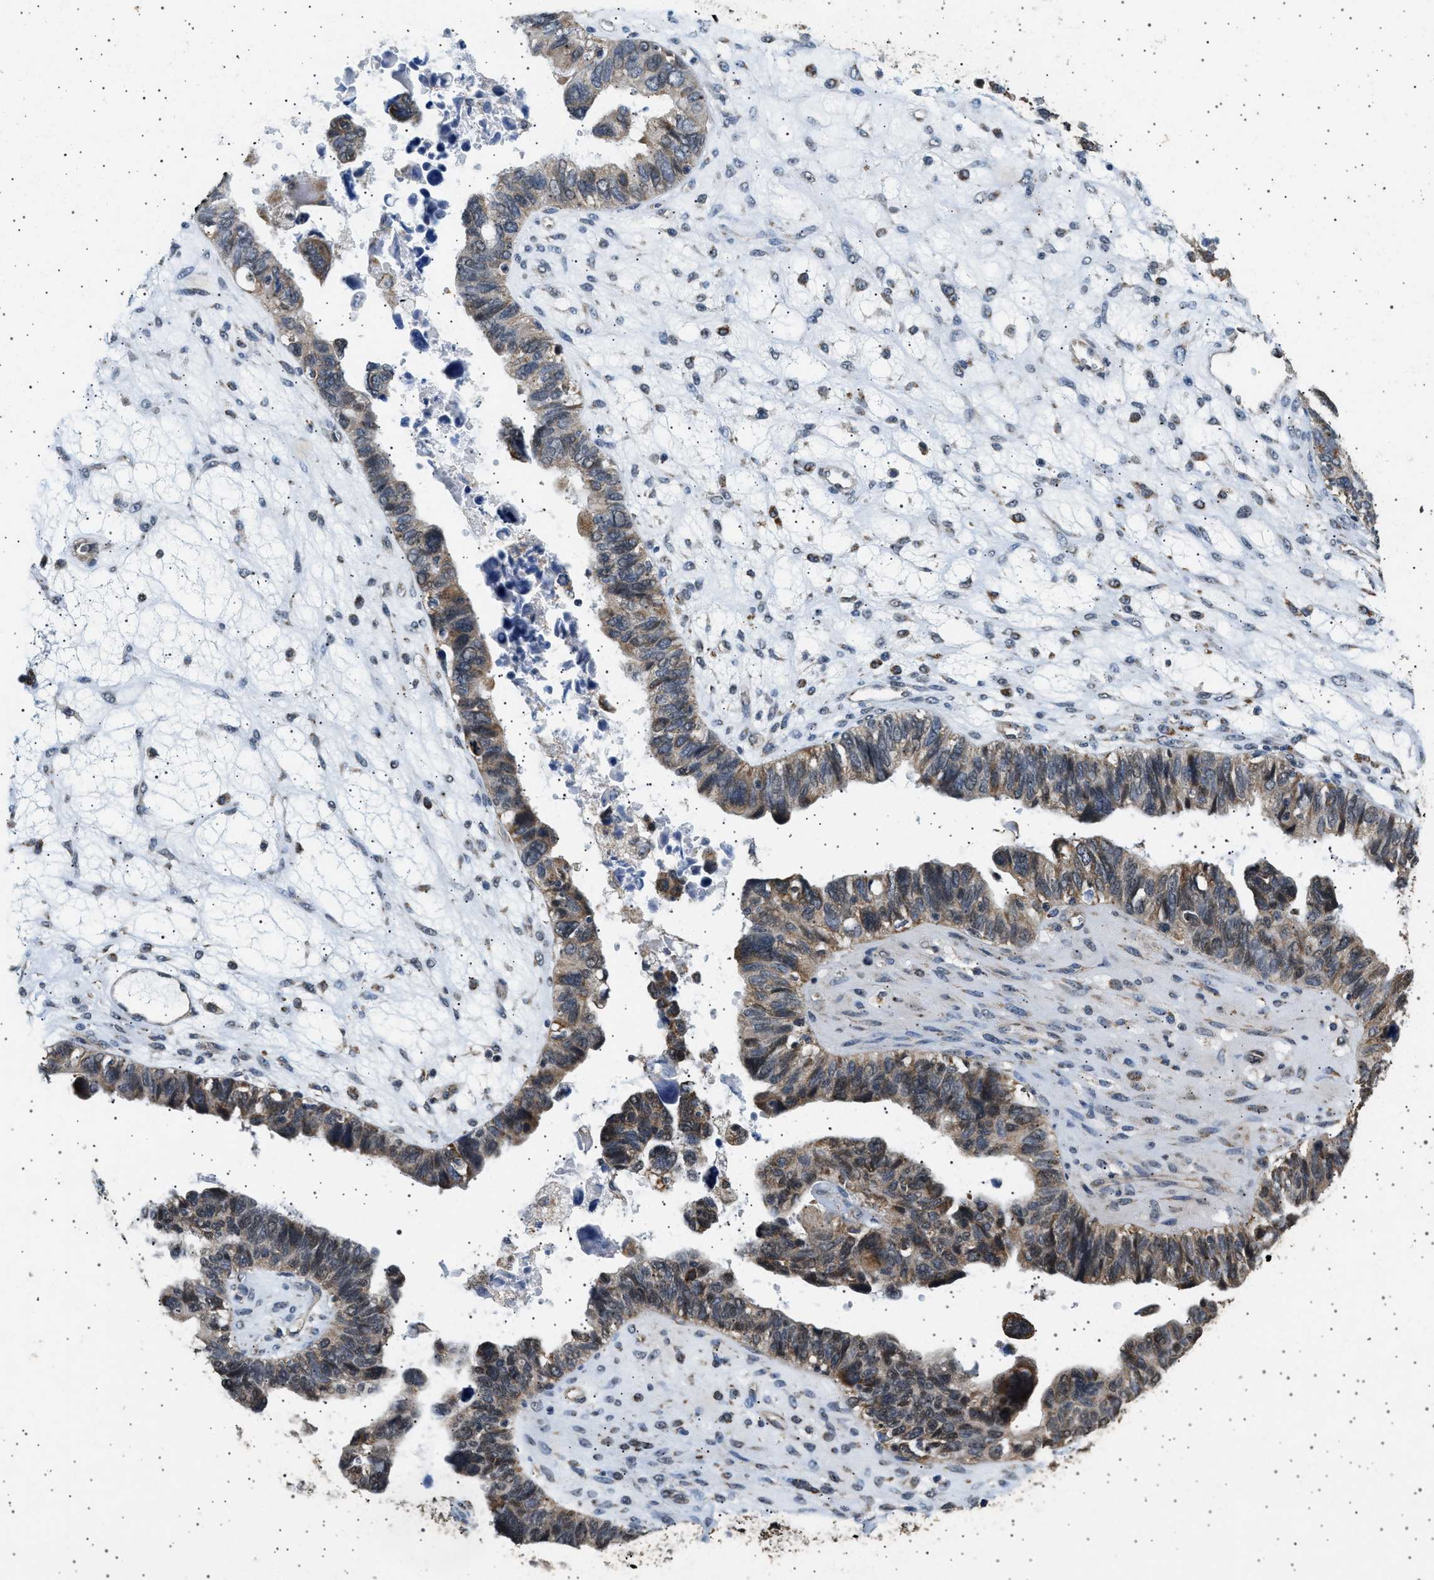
{"staining": {"intensity": "moderate", "quantity": ">75%", "location": "cytoplasmic/membranous"}, "tissue": "ovarian cancer", "cell_type": "Tumor cells", "image_type": "cancer", "snomed": [{"axis": "morphology", "description": "Cystadenocarcinoma, serous, NOS"}, {"axis": "topography", "description": "Ovary"}], "caption": "Human ovarian cancer stained for a protein (brown) demonstrates moderate cytoplasmic/membranous positive staining in about >75% of tumor cells.", "gene": "KCNA4", "patient": {"sex": "female", "age": 79}}